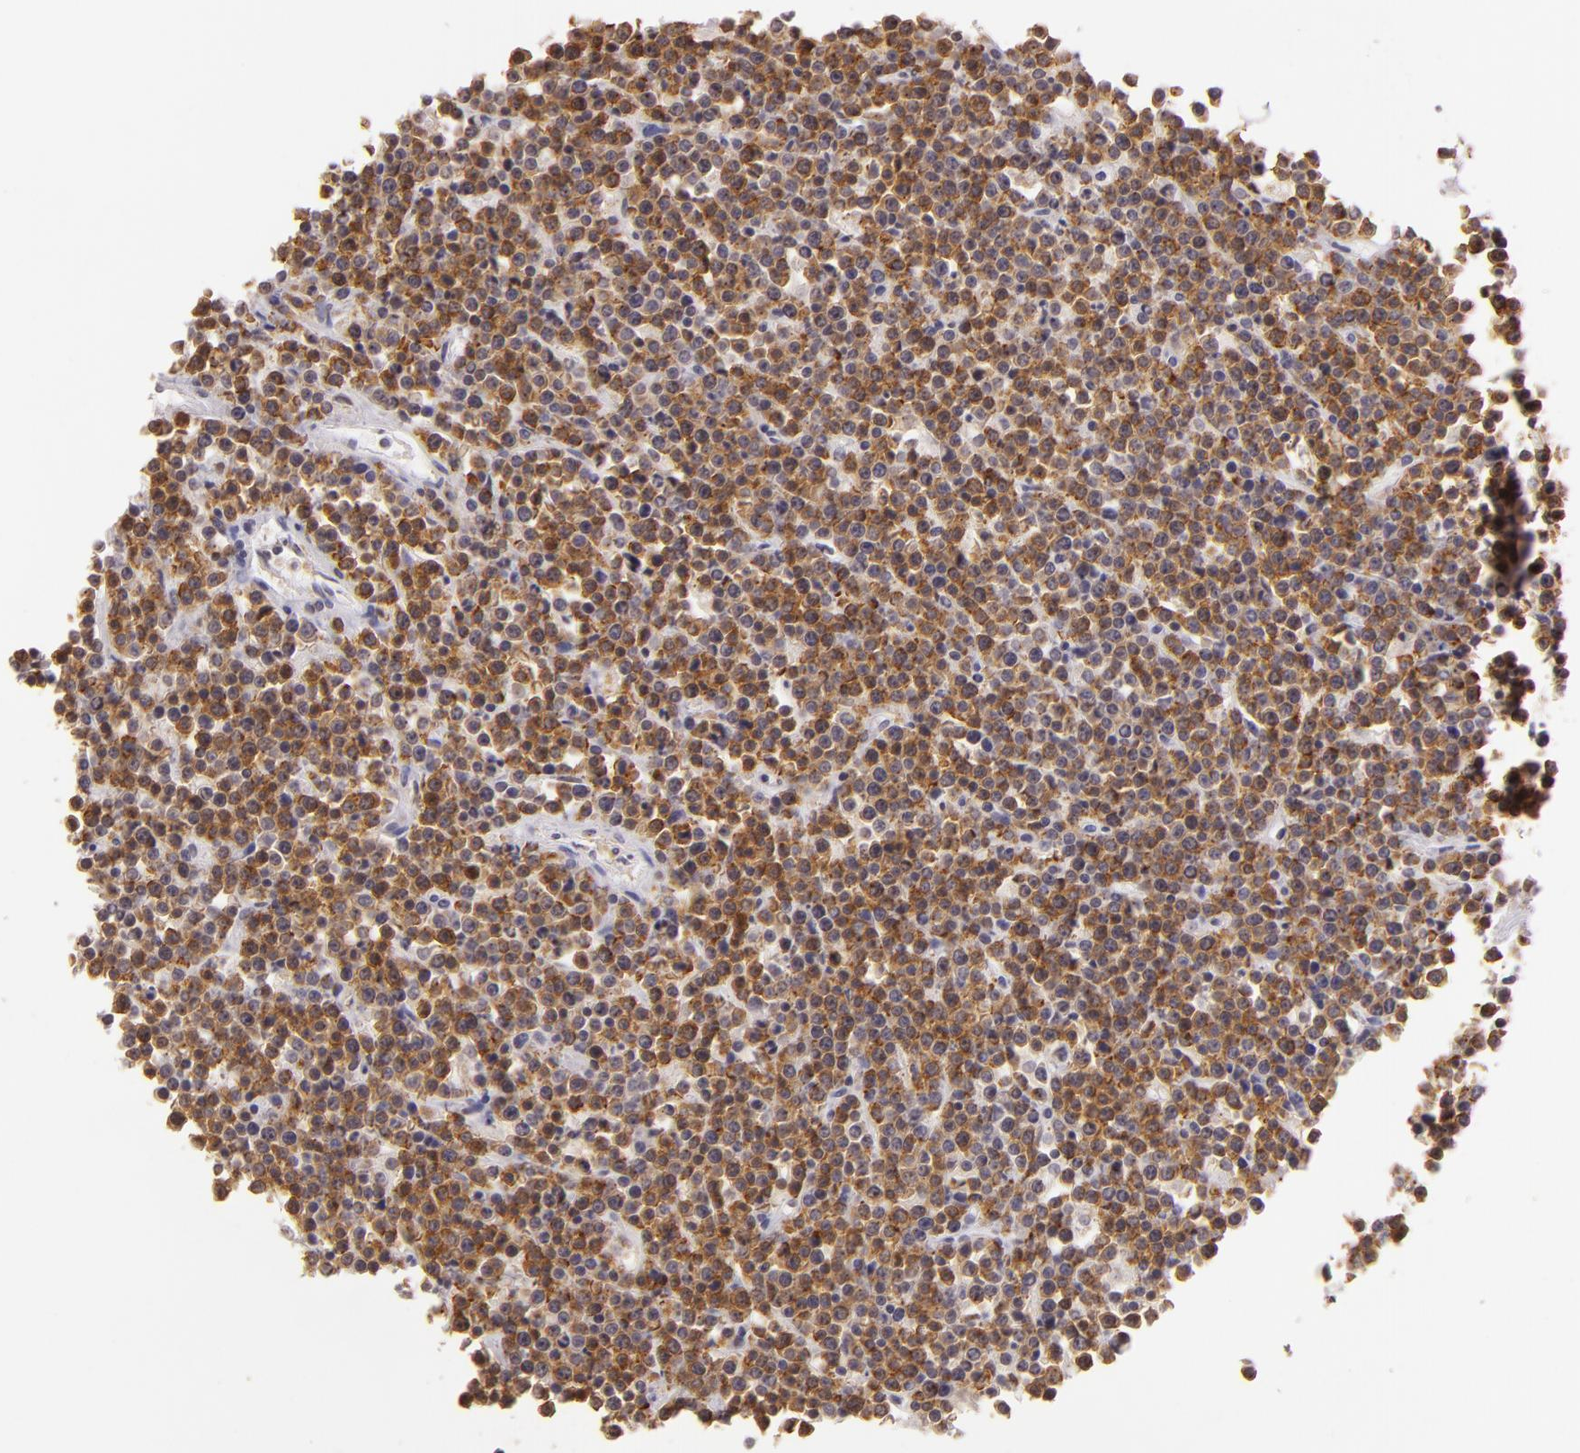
{"staining": {"intensity": "strong", "quantity": ">75%", "location": "cytoplasmic/membranous"}, "tissue": "lymphoma", "cell_type": "Tumor cells", "image_type": "cancer", "snomed": [{"axis": "morphology", "description": "Malignant lymphoma, non-Hodgkin's type, High grade"}, {"axis": "topography", "description": "Ovary"}], "caption": "Strong cytoplasmic/membranous positivity for a protein is seen in approximately >75% of tumor cells of malignant lymphoma, non-Hodgkin's type (high-grade) using IHC.", "gene": "IMPDH1", "patient": {"sex": "female", "age": 56}}